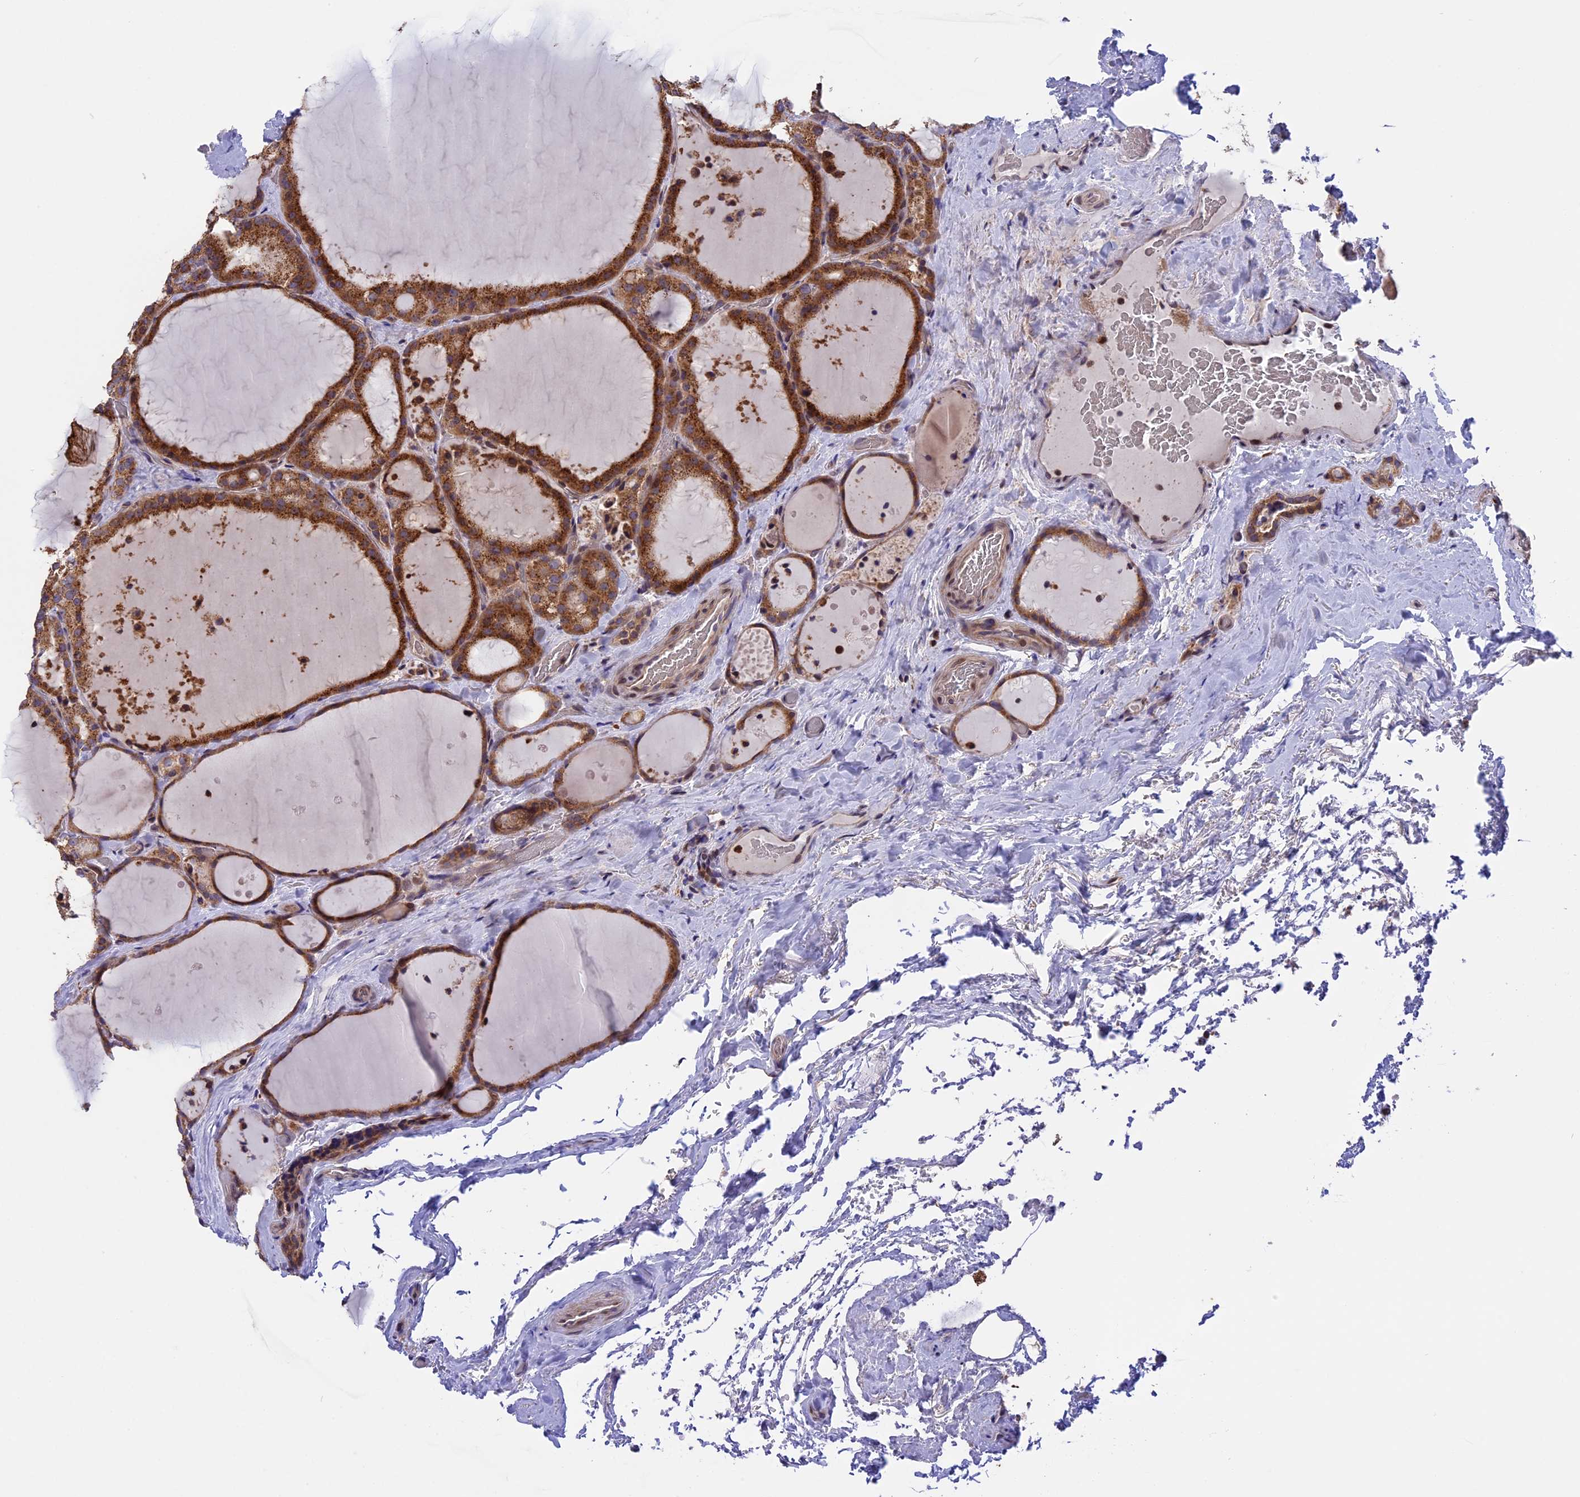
{"staining": {"intensity": "moderate", "quantity": ">75%", "location": "cytoplasmic/membranous"}, "tissue": "thyroid cancer", "cell_type": "Tumor cells", "image_type": "cancer", "snomed": [{"axis": "morphology", "description": "Papillary adenocarcinoma, NOS"}, {"axis": "topography", "description": "Thyroid gland"}], "caption": "This histopathology image exhibits immunohistochemistry staining of human papillary adenocarcinoma (thyroid), with medium moderate cytoplasmic/membranous positivity in about >75% of tumor cells.", "gene": "DMRTA2", "patient": {"sex": "male", "age": 77}}